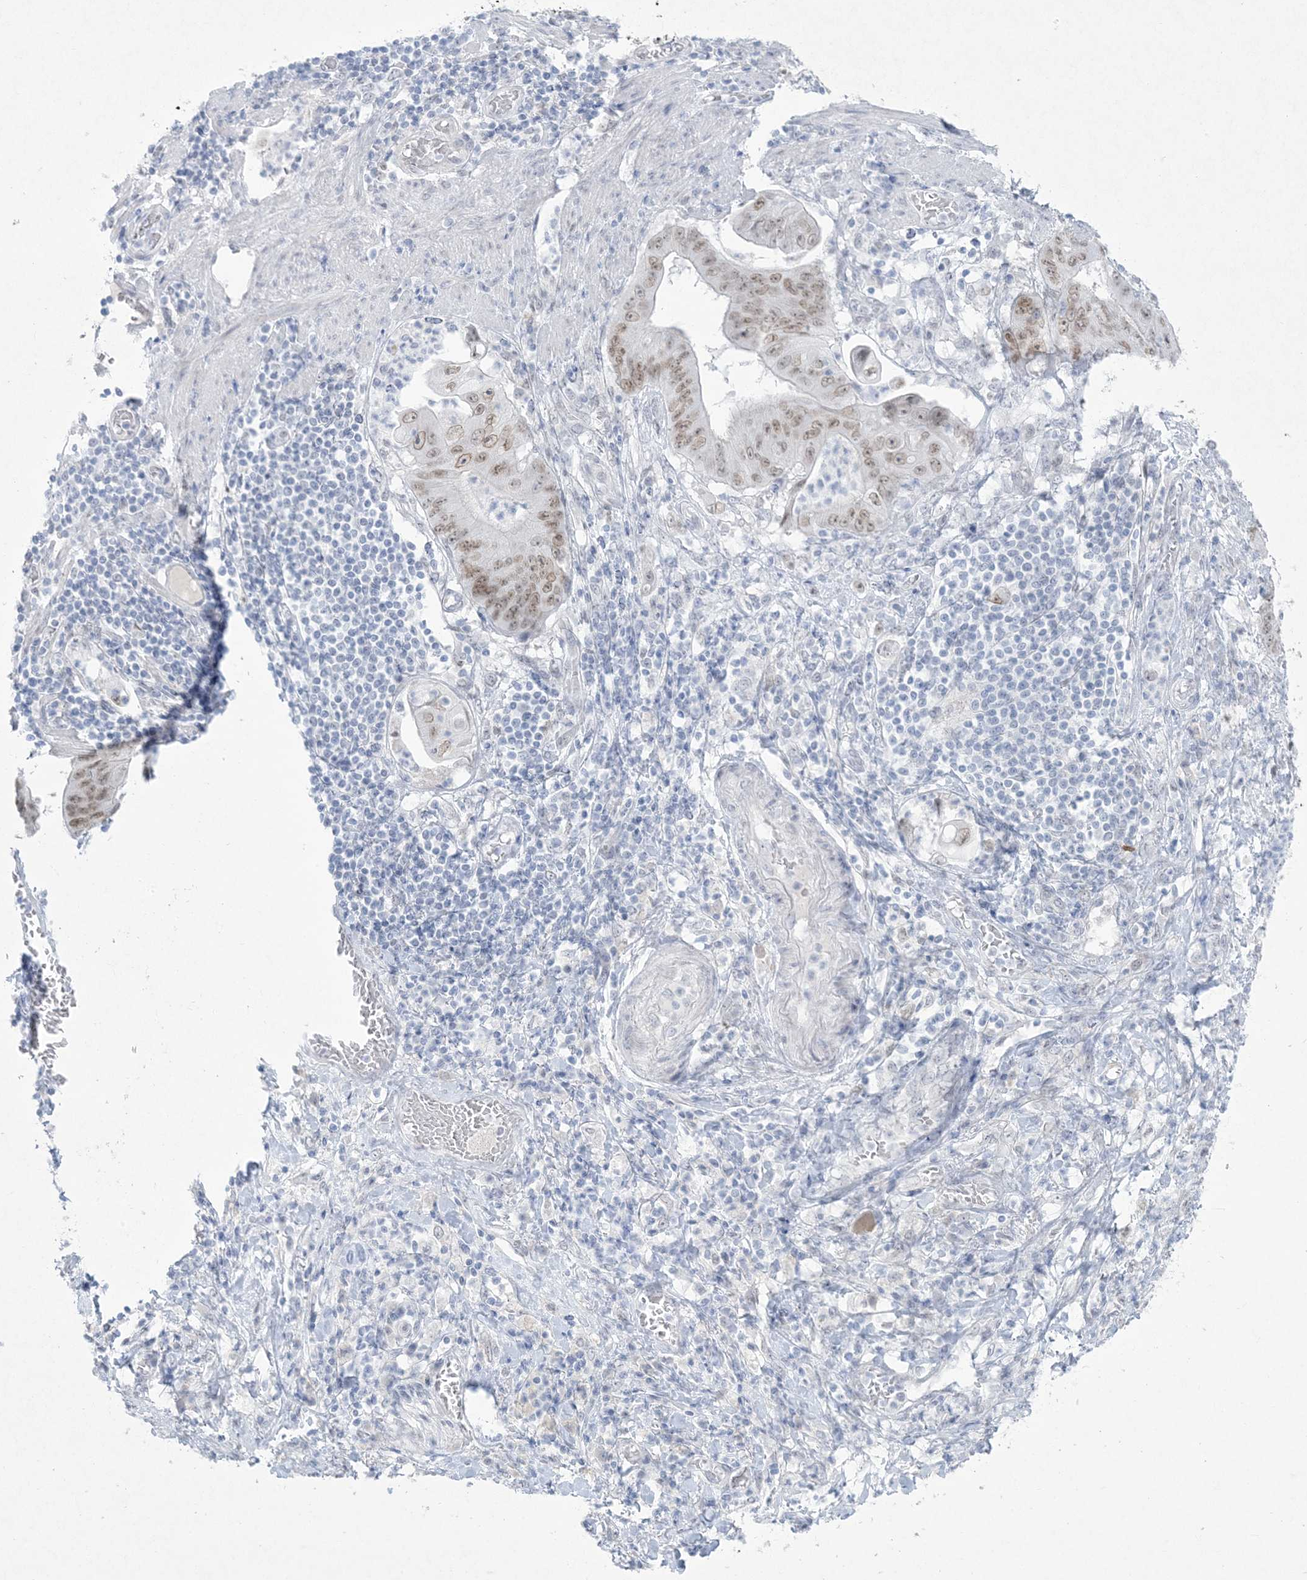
{"staining": {"intensity": "moderate", "quantity": "<25%", "location": "nuclear"}, "tissue": "stomach cancer", "cell_type": "Tumor cells", "image_type": "cancer", "snomed": [{"axis": "morphology", "description": "Adenocarcinoma, NOS"}, {"axis": "topography", "description": "Stomach"}], "caption": "A brown stain labels moderate nuclear expression of a protein in human stomach adenocarcinoma tumor cells.", "gene": "HOMEZ", "patient": {"sex": "female", "age": 73}}